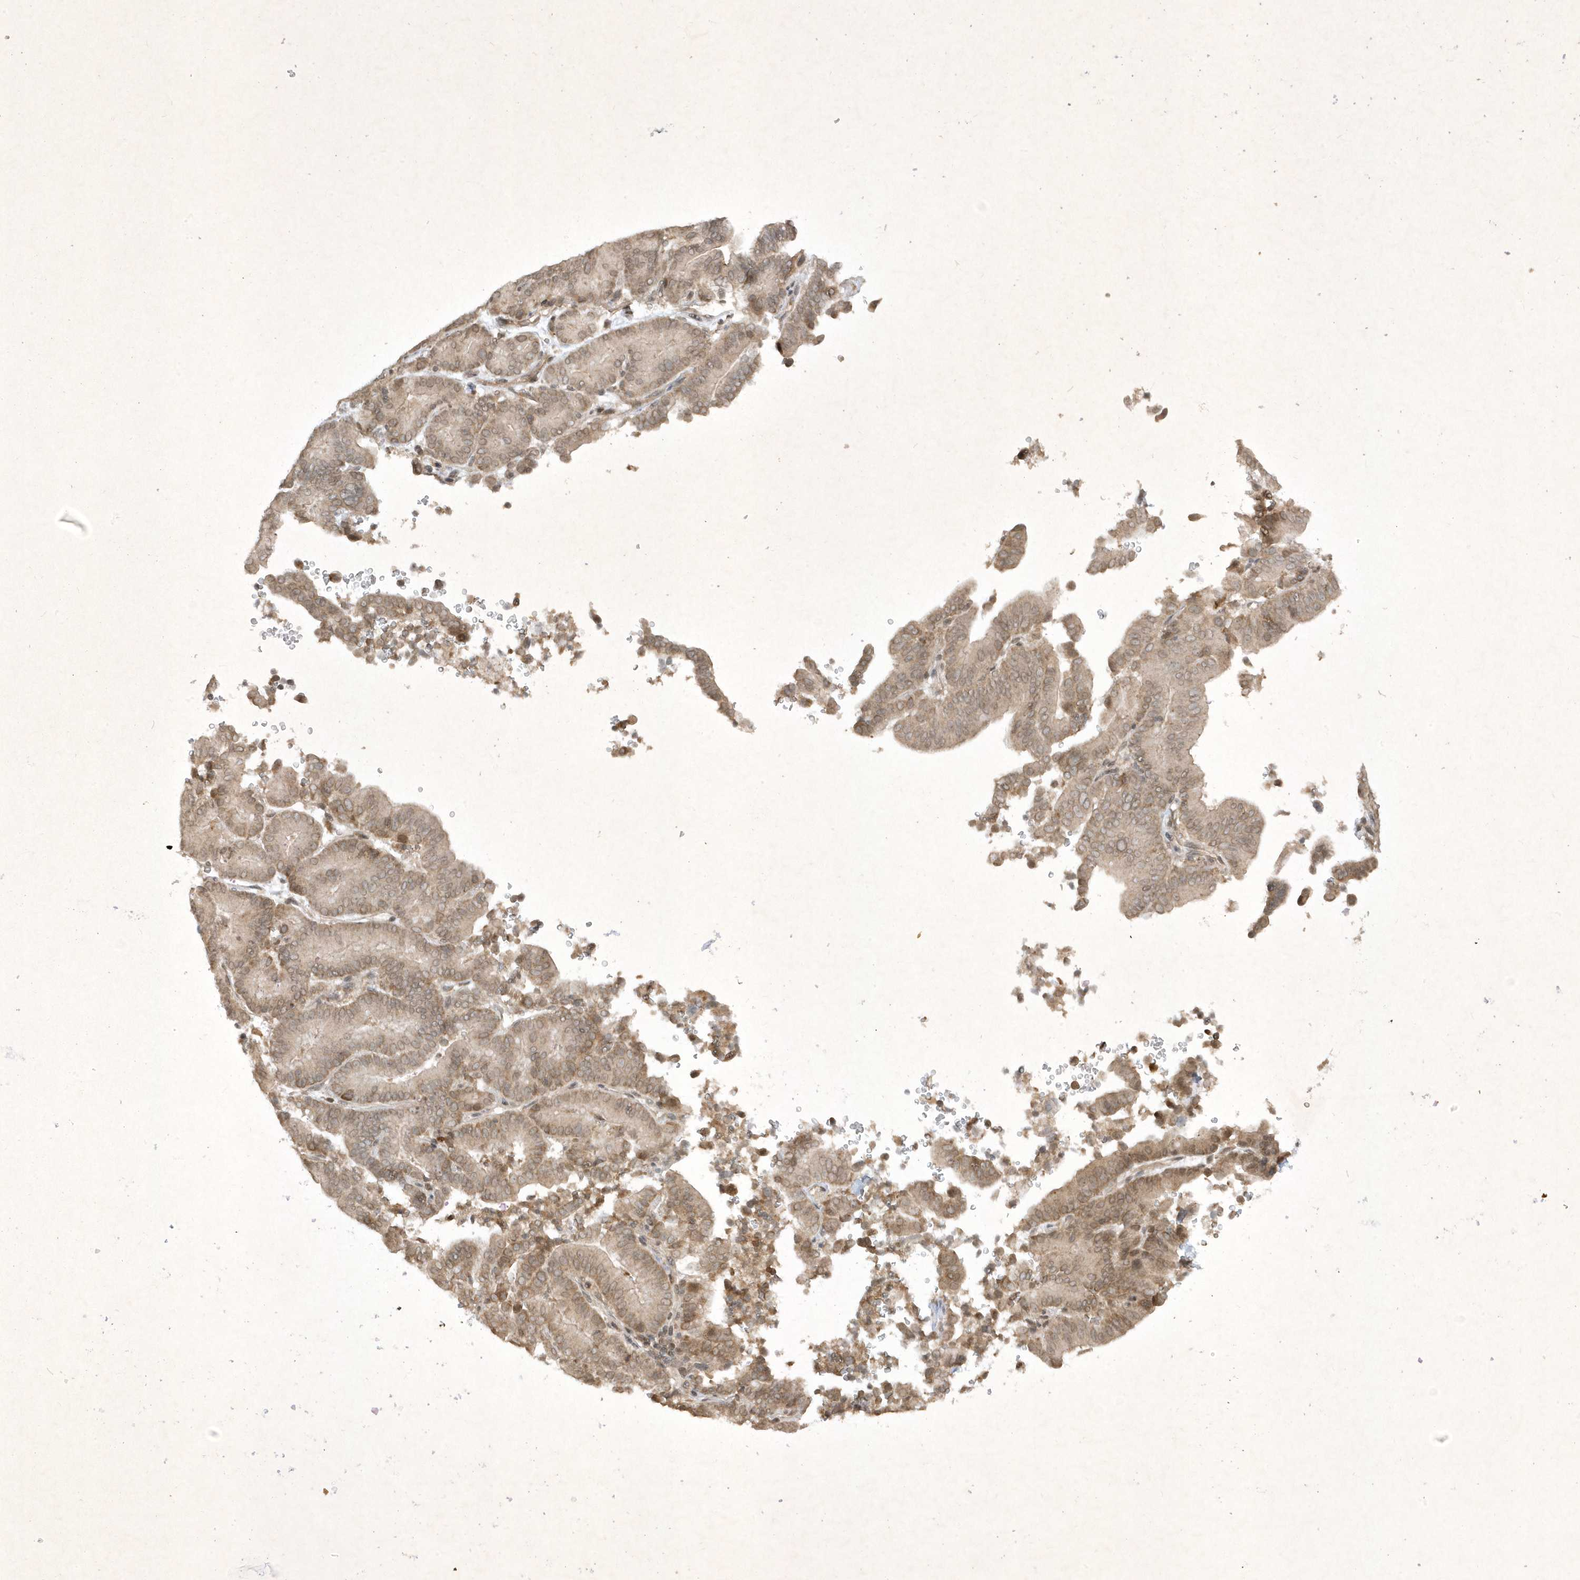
{"staining": {"intensity": "weak", "quantity": ">75%", "location": "cytoplasmic/membranous,nuclear"}, "tissue": "liver cancer", "cell_type": "Tumor cells", "image_type": "cancer", "snomed": [{"axis": "morphology", "description": "Cholangiocarcinoma"}, {"axis": "topography", "description": "Liver"}], "caption": "IHC (DAB) staining of human liver cancer (cholangiocarcinoma) exhibits weak cytoplasmic/membranous and nuclear protein expression in approximately >75% of tumor cells. (DAB IHC with brightfield microscopy, high magnification).", "gene": "ZNF213", "patient": {"sex": "female", "age": 75}}